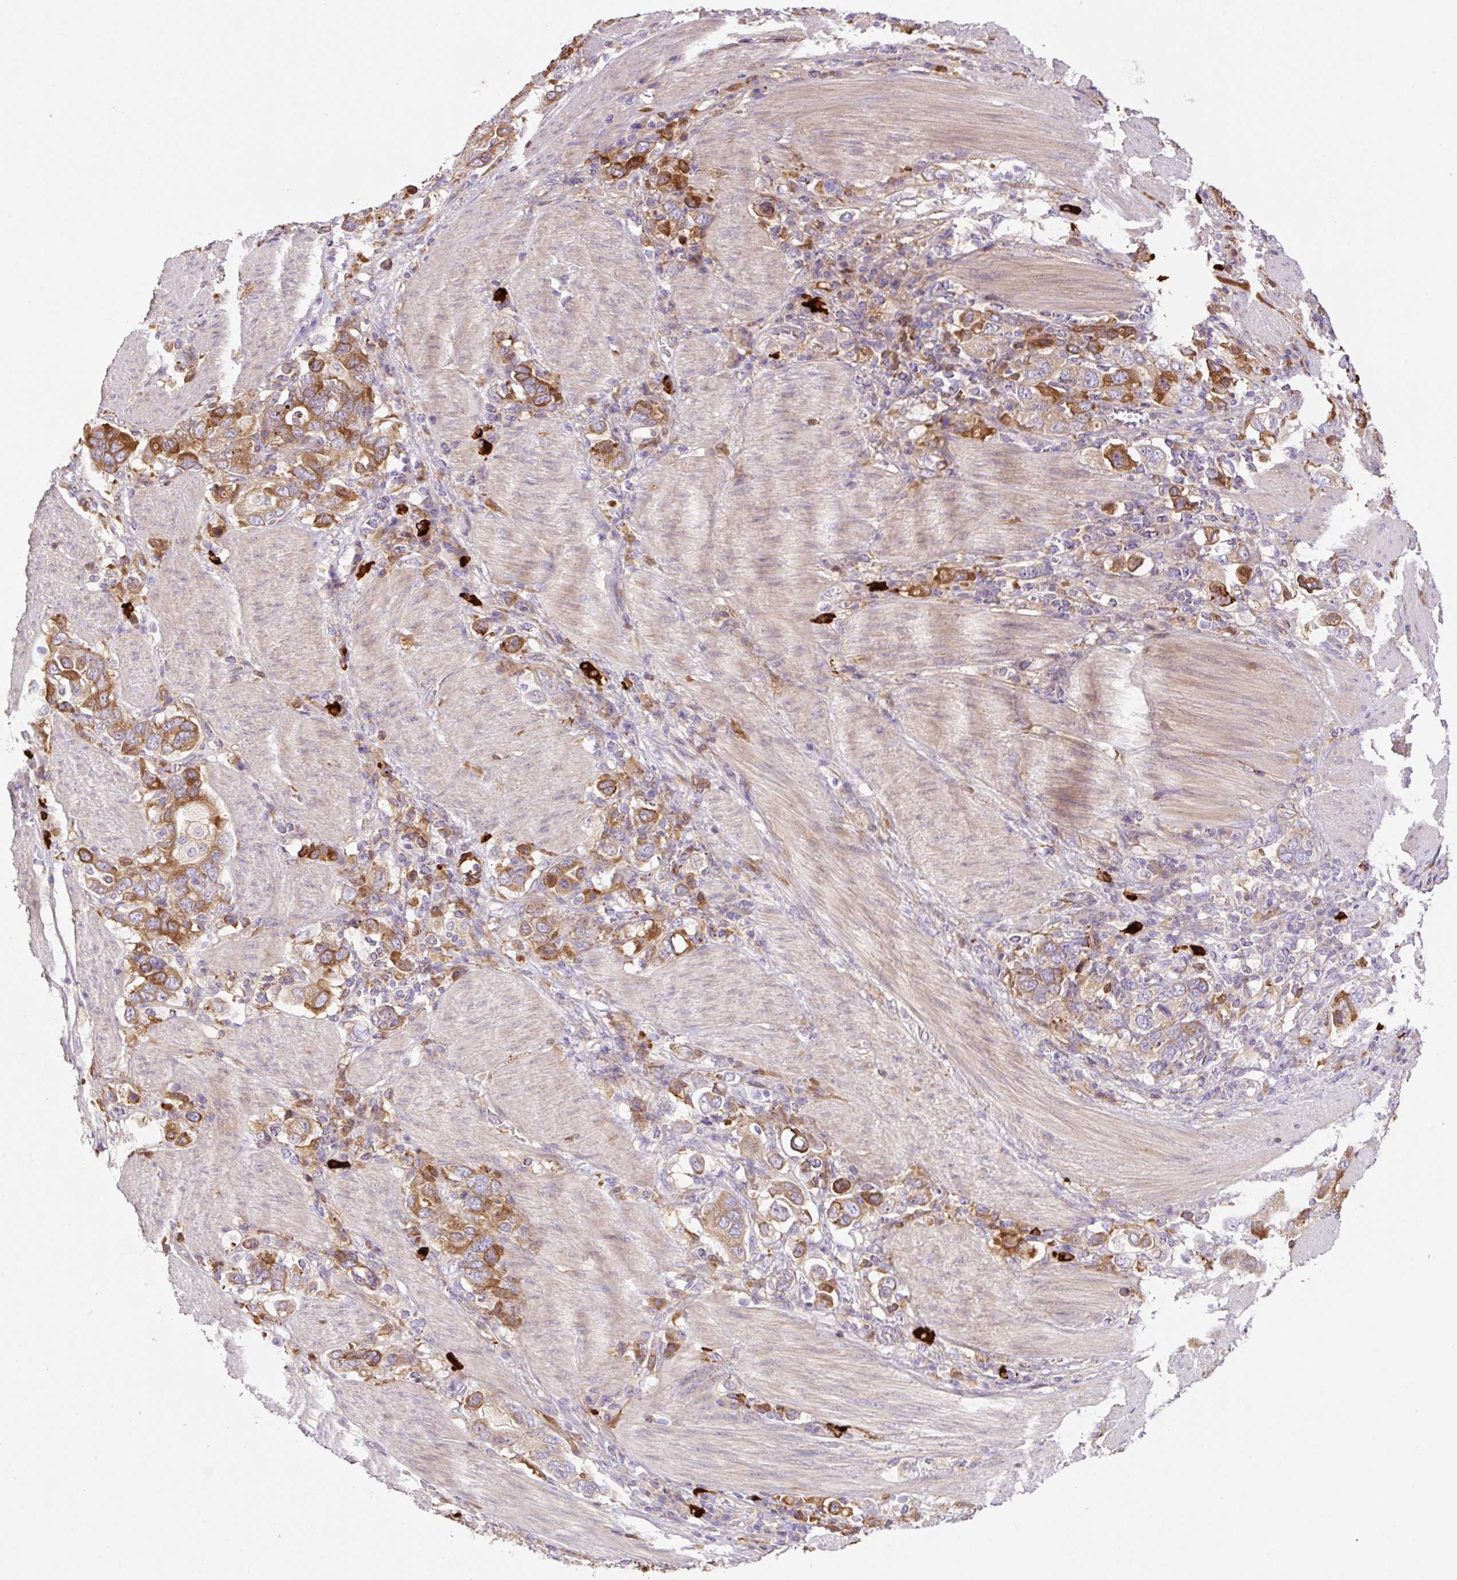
{"staining": {"intensity": "moderate", "quantity": ">75%", "location": "cytoplasmic/membranous"}, "tissue": "stomach cancer", "cell_type": "Tumor cells", "image_type": "cancer", "snomed": [{"axis": "morphology", "description": "Adenocarcinoma, NOS"}, {"axis": "topography", "description": "Stomach, upper"}, {"axis": "topography", "description": "Stomach"}], "caption": "Tumor cells exhibit moderate cytoplasmic/membranous expression in about >75% of cells in adenocarcinoma (stomach).", "gene": "POFUT1", "patient": {"sex": "male", "age": 62}}